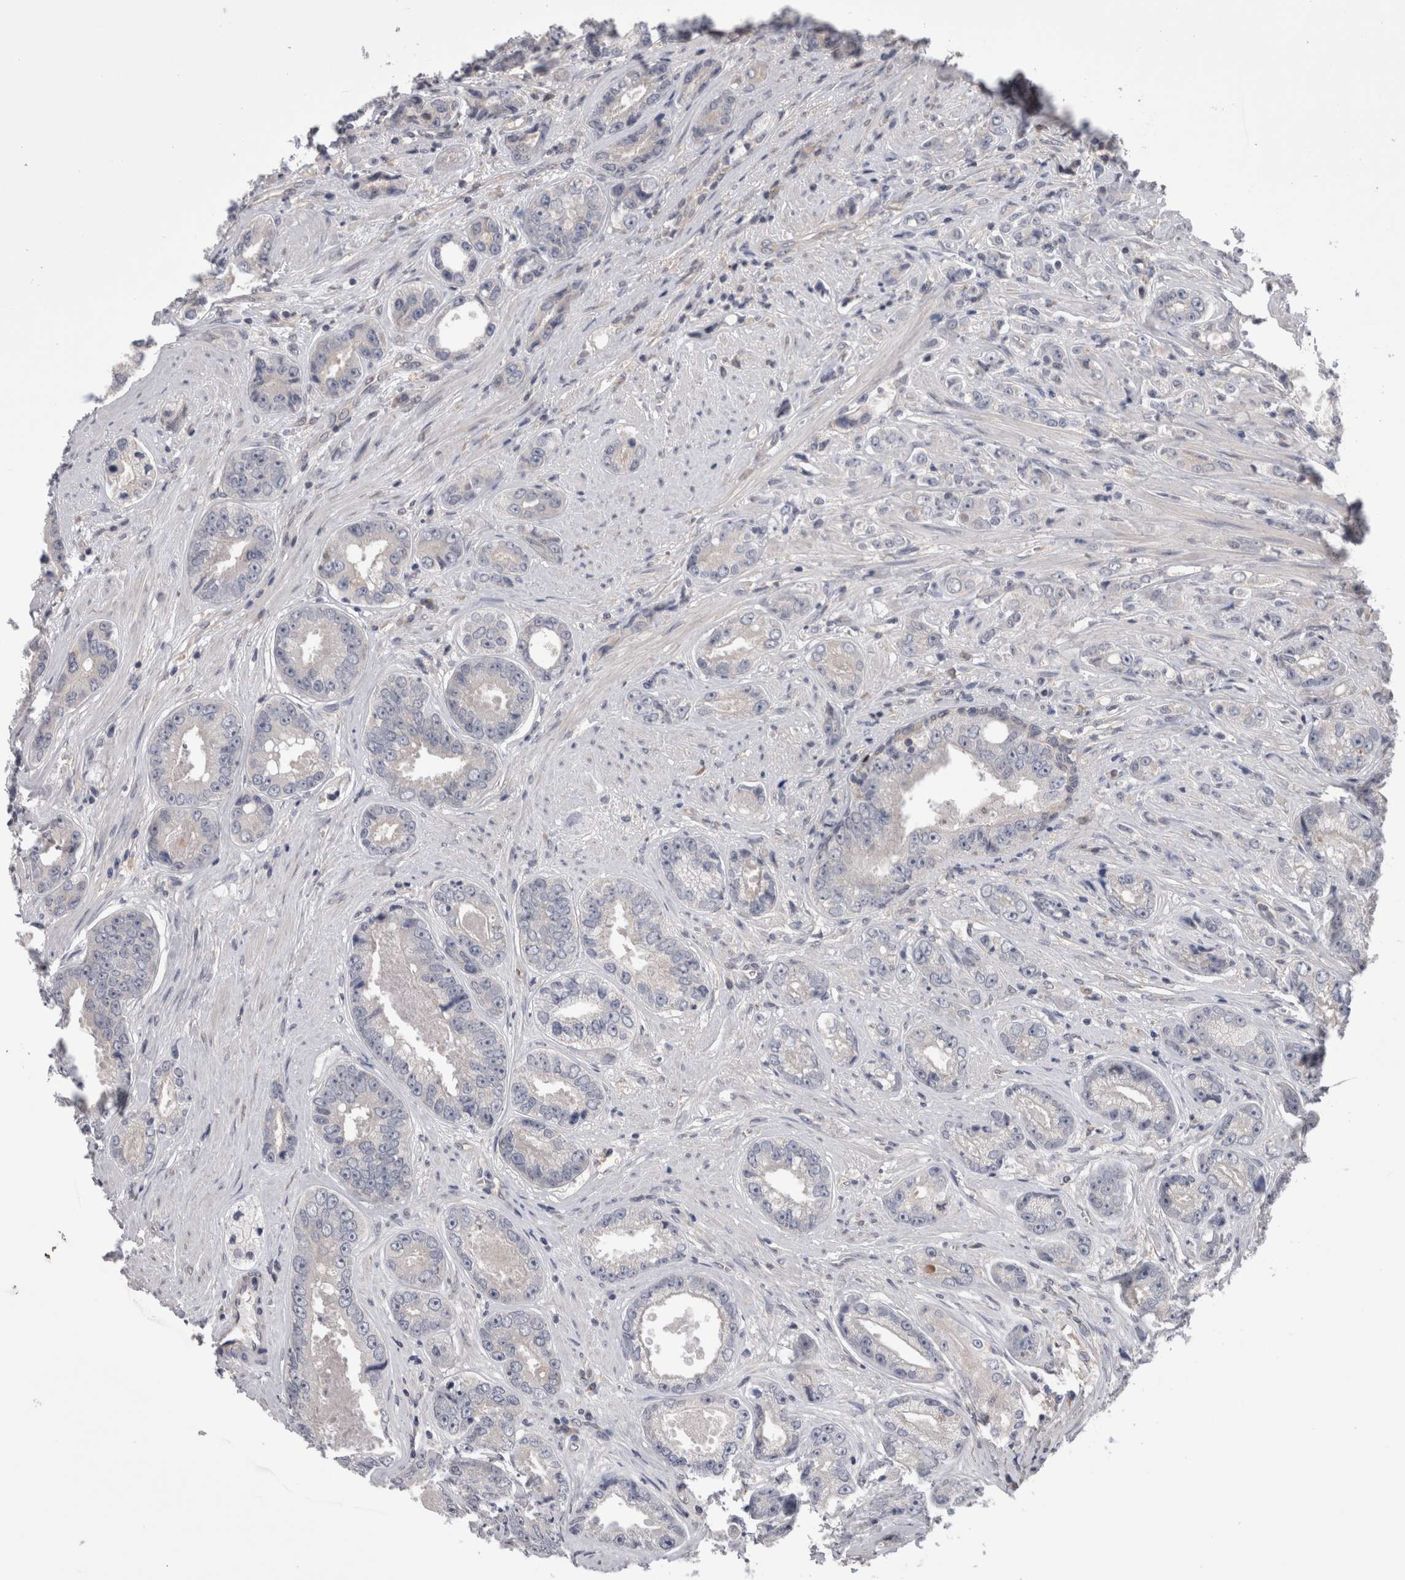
{"staining": {"intensity": "negative", "quantity": "none", "location": "none"}, "tissue": "prostate cancer", "cell_type": "Tumor cells", "image_type": "cancer", "snomed": [{"axis": "morphology", "description": "Adenocarcinoma, High grade"}, {"axis": "topography", "description": "Prostate"}], "caption": "The IHC micrograph has no significant positivity in tumor cells of prostate cancer tissue.", "gene": "DCTN6", "patient": {"sex": "male", "age": 61}}